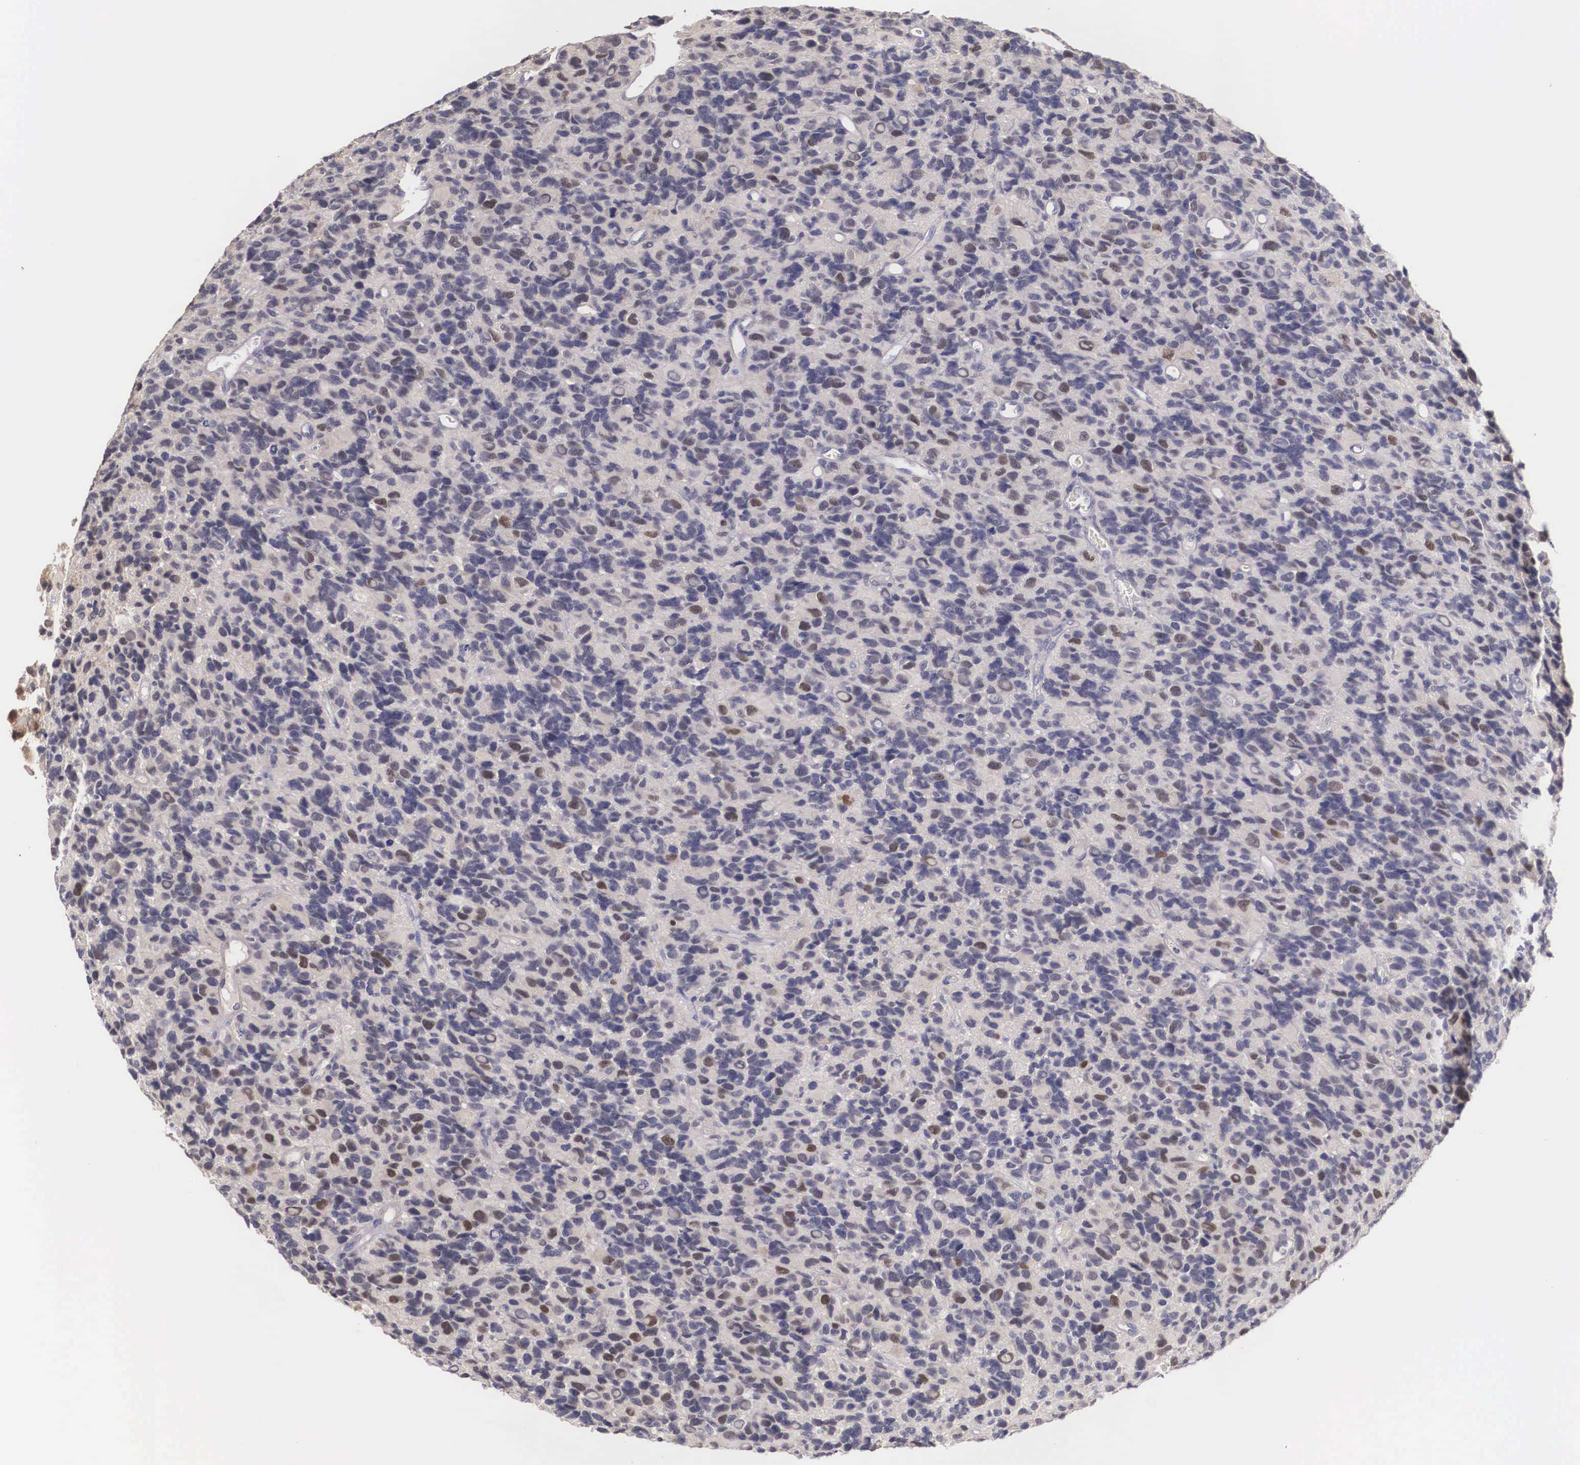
{"staining": {"intensity": "weak", "quantity": "<25%", "location": "nuclear"}, "tissue": "glioma", "cell_type": "Tumor cells", "image_type": "cancer", "snomed": [{"axis": "morphology", "description": "Glioma, malignant, High grade"}, {"axis": "topography", "description": "Brain"}], "caption": "The photomicrograph exhibits no significant positivity in tumor cells of glioma.", "gene": "ENOX2", "patient": {"sex": "male", "age": 77}}